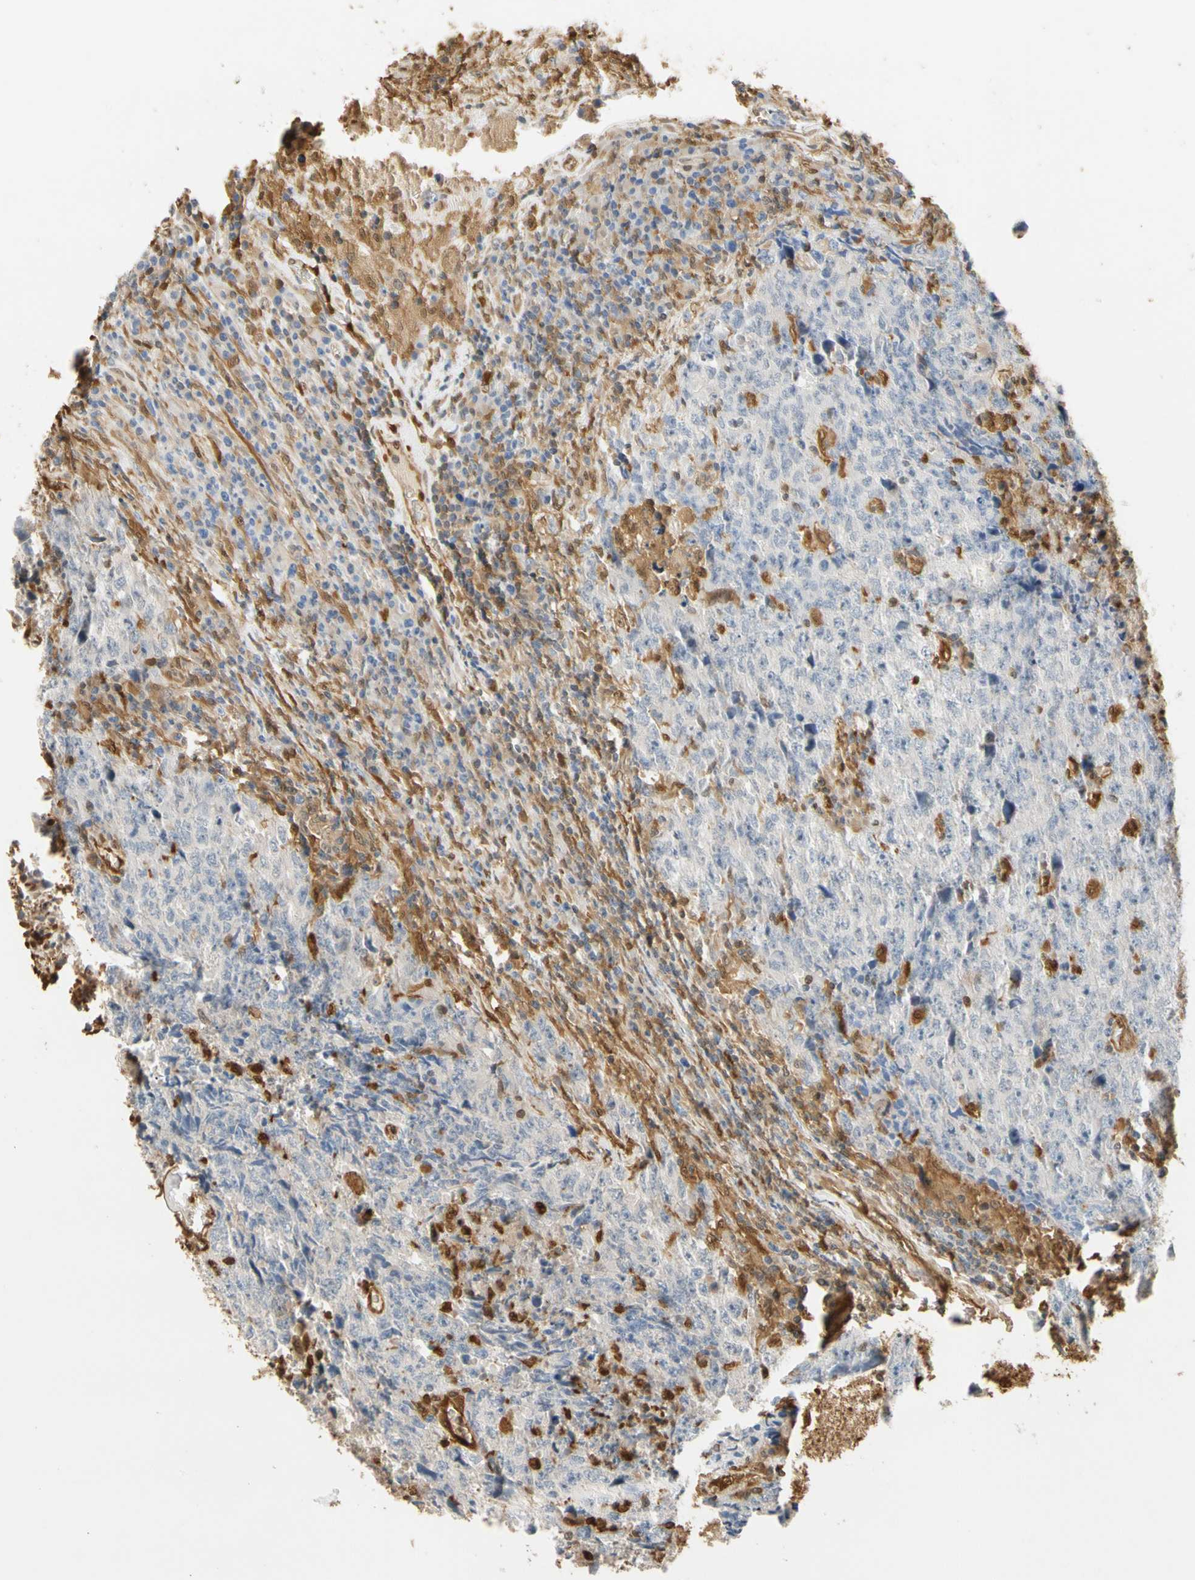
{"staining": {"intensity": "negative", "quantity": "none", "location": "none"}, "tissue": "testis cancer", "cell_type": "Tumor cells", "image_type": "cancer", "snomed": [{"axis": "morphology", "description": "Necrosis, NOS"}, {"axis": "morphology", "description": "Carcinoma, Embryonal, NOS"}, {"axis": "topography", "description": "Testis"}], "caption": "Immunohistochemistry (IHC) of testis embryonal carcinoma demonstrates no positivity in tumor cells. (DAB (3,3'-diaminobenzidine) immunohistochemistry with hematoxylin counter stain).", "gene": "S100A6", "patient": {"sex": "male", "age": 19}}